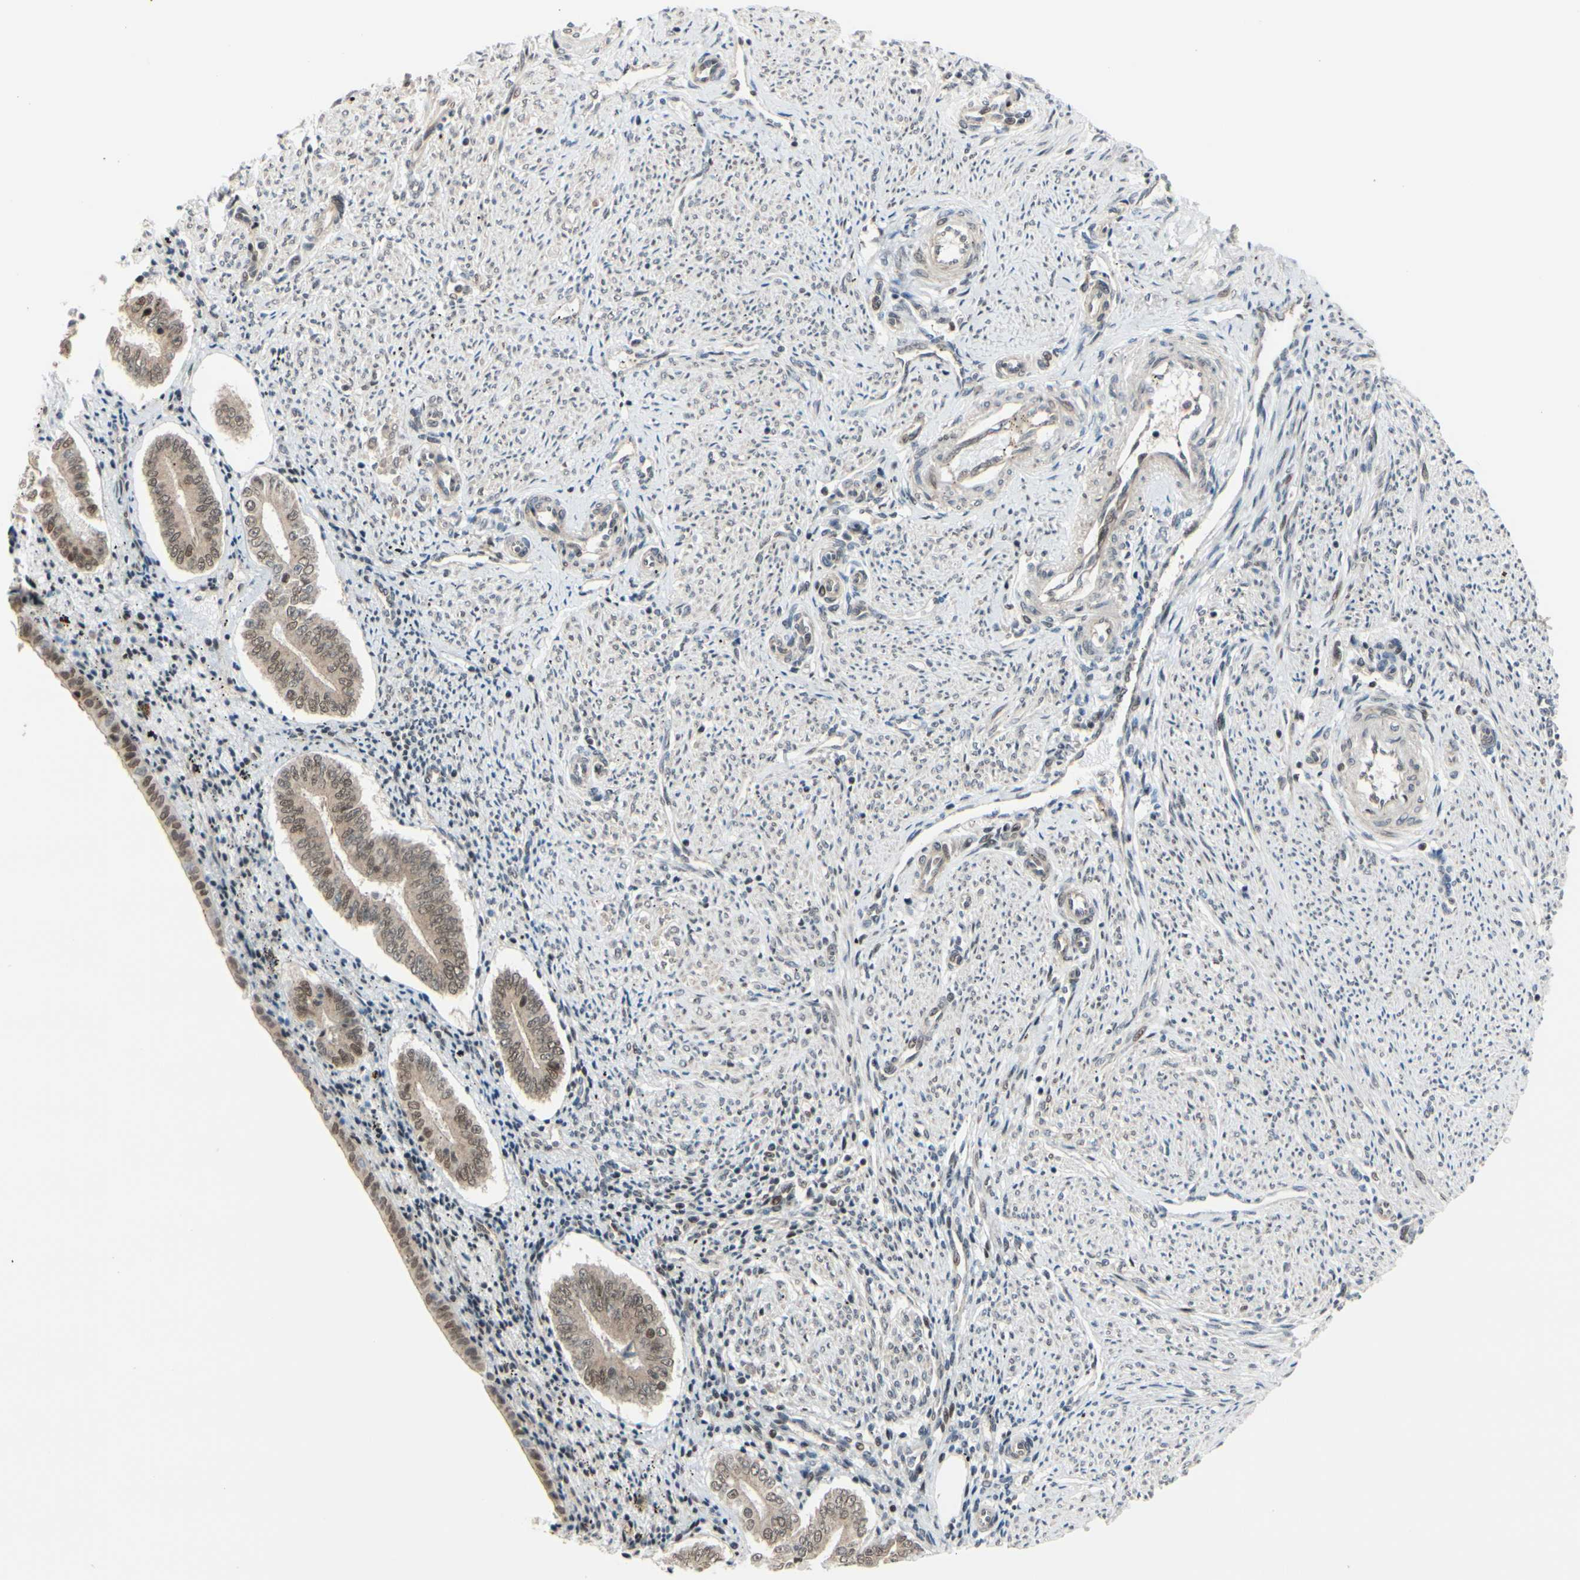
{"staining": {"intensity": "weak", "quantity": ">75%", "location": "cytoplasmic/membranous,nuclear"}, "tissue": "endometrium", "cell_type": "Cells in endometrial stroma", "image_type": "normal", "snomed": [{"axis": "morphology", "description": "Normal tissue, NOS"}, {"axis": "topography", "description": "Endometrium"}], "caption": "An immunohistochemistry (IHC) micrograph of unremarkable tissue is shown. Protein staining in brown highlights weak cytoplasmic/membranous,nuclear positivity in endometrium within cells in endometrial stroma. Using DAB (3,3'-diaminobenzidine) (brown) and hematoxylin (blue) stains, captured at high magnification using brightfield microscopy.", "gene": "BRMS1", "patient": {"sex": "female", "age": 42}}